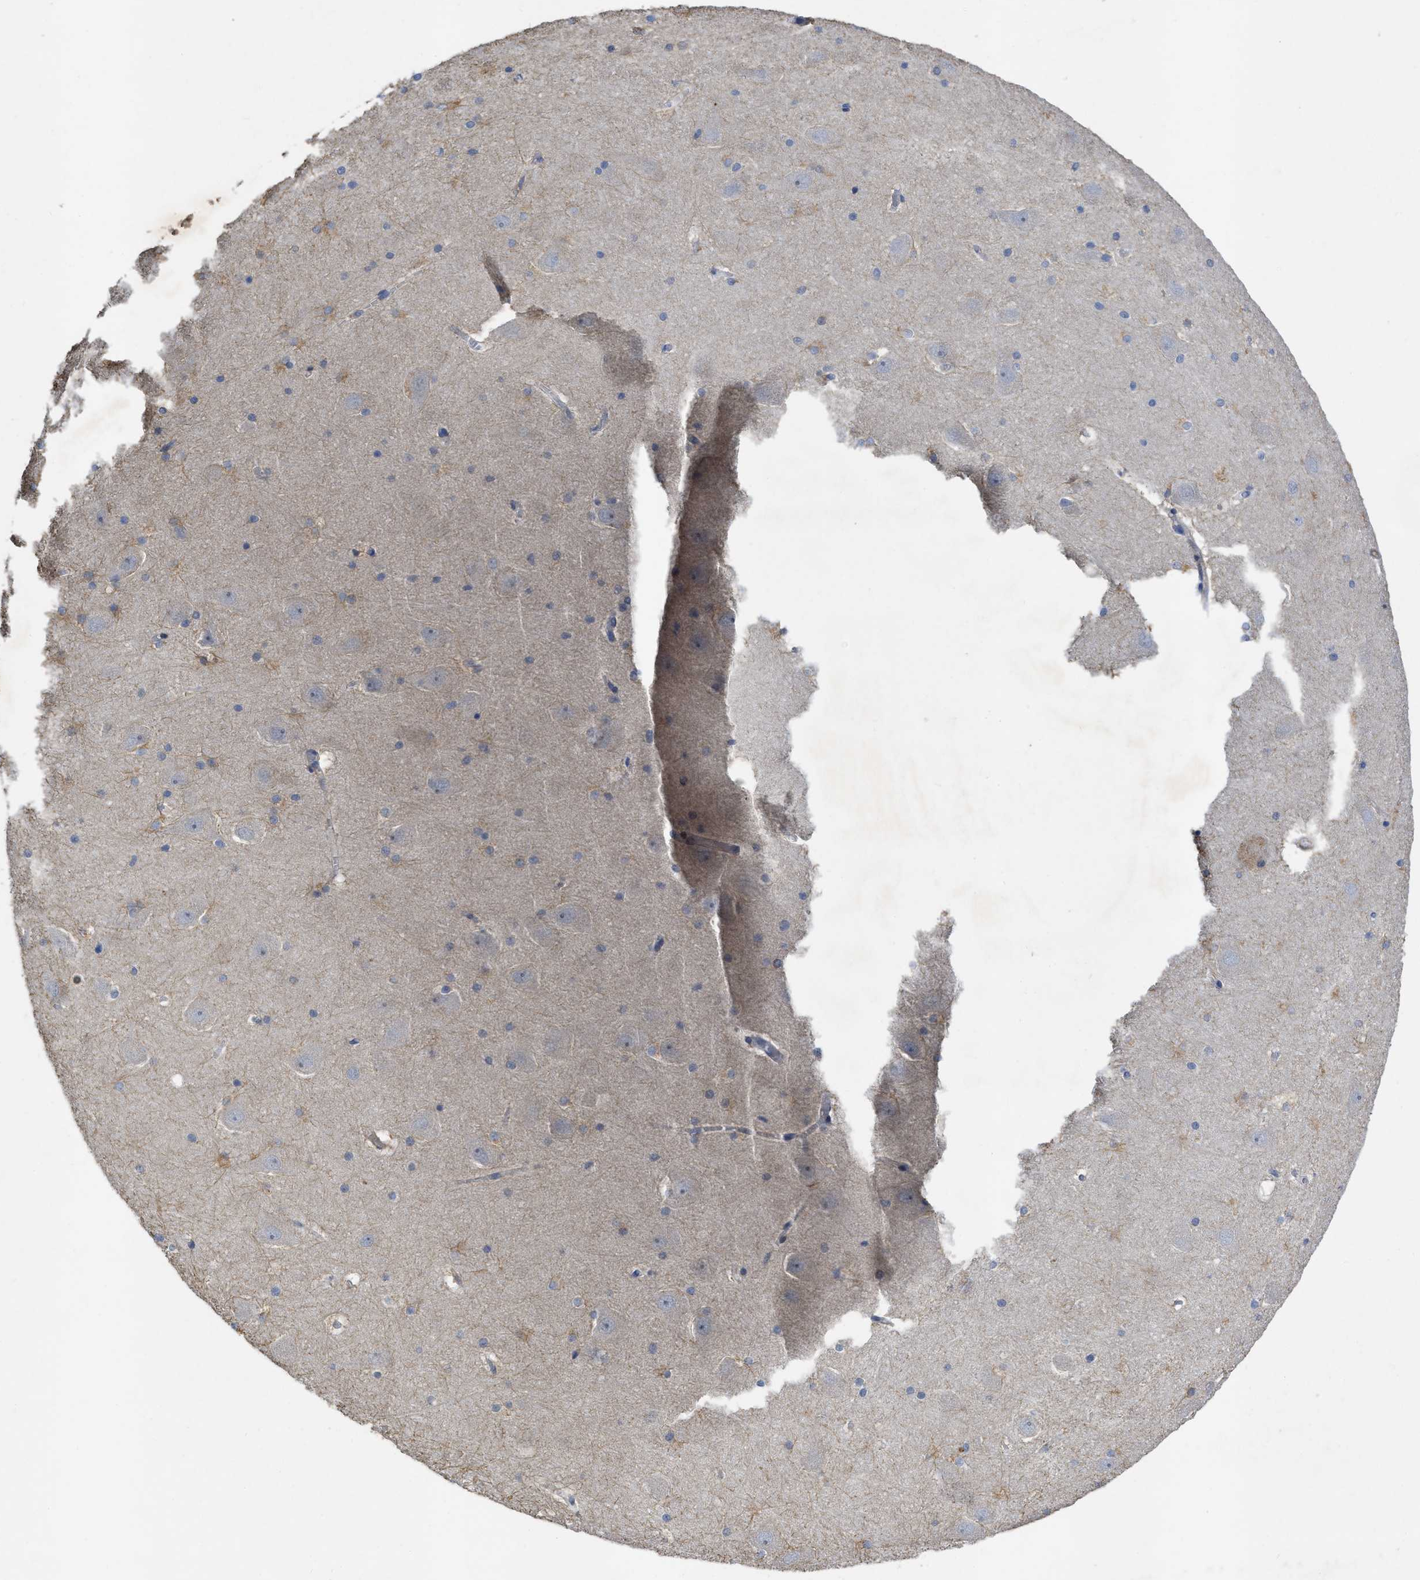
{"staining": {"intensity": "weak", "quantity": "<25%", "location": "cytoplasmic/membranous"}, "tissue": "hippocampus", "cell_type": "Glial cells", "image_type": "normal", "snomed": [{"axis": "morphology", "description": "Normal tissue, NOS"}, {"axis": "topography", "description": "Hippocampus"}], "caption": "High magnification brightfield microscopy of unremarkable hippocampus stained with DAB (3,3'-diaminobenzidine) (brown) and counterstained with hematoxylin (blue): glial cells show no significant expression.", "gene": "ARHGEF26", "patient": {"sex": "male", "age": 45}}